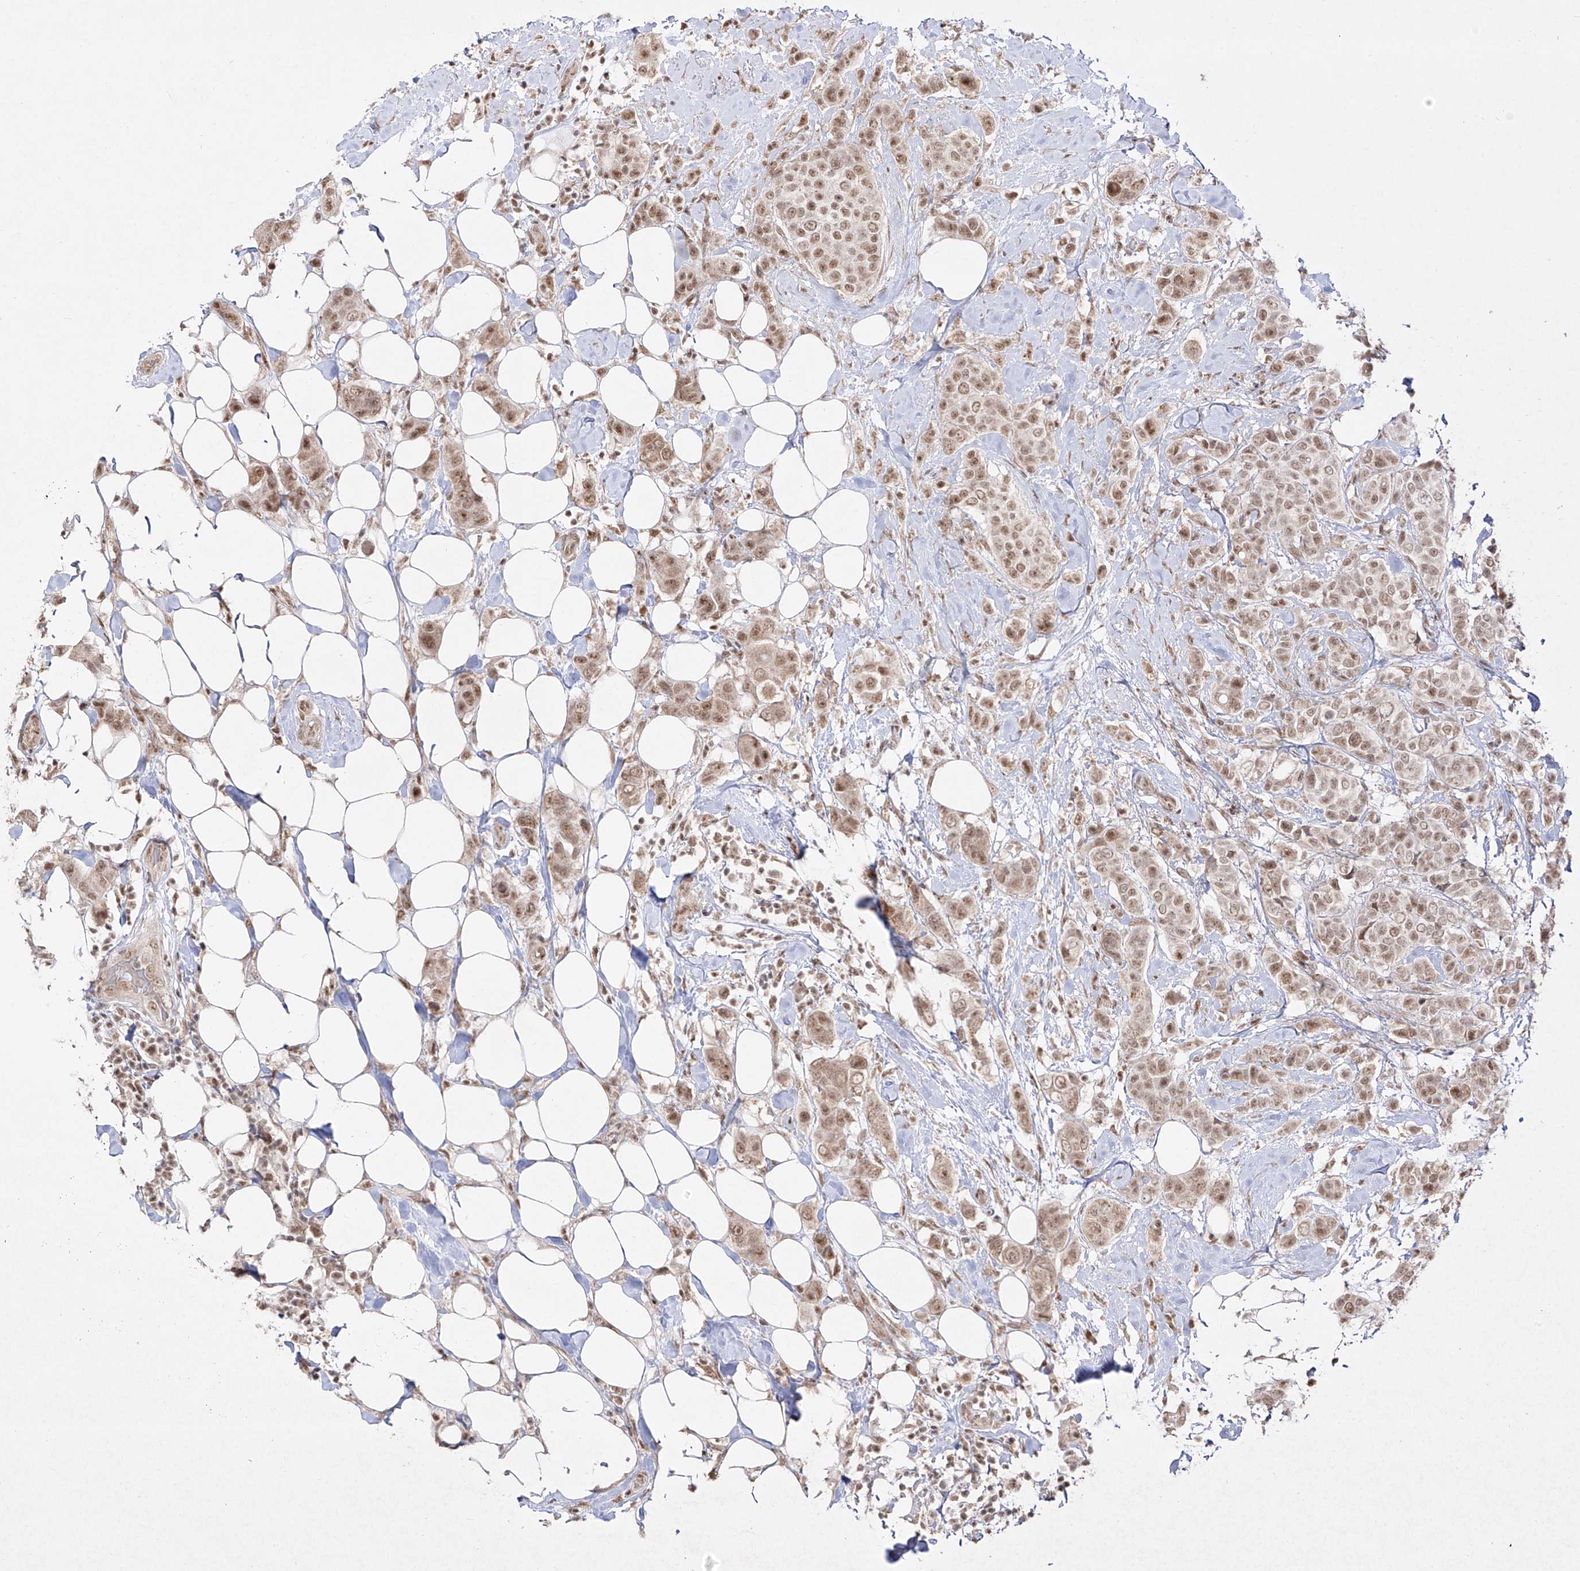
{"staining": {"intensity": "moderate", "quantity": ">75%", "location": "nuclear"}, "tissue": "breast cancer", "cell_type": "Tumor cells", "image_type": "cancer", "snomed": [{"axis": "morphology", "description": "Lobular carcinoma"}, {"axis": "topography", "description": "Breast"}], "caption": "The immunohistochemical stain labels moderate nuclear positivity in tumor cells of breast cancer (lobular carcinoma) tissue.", "gene": "SNRNP27", "patient": {"sex": "female", "age": 51}}